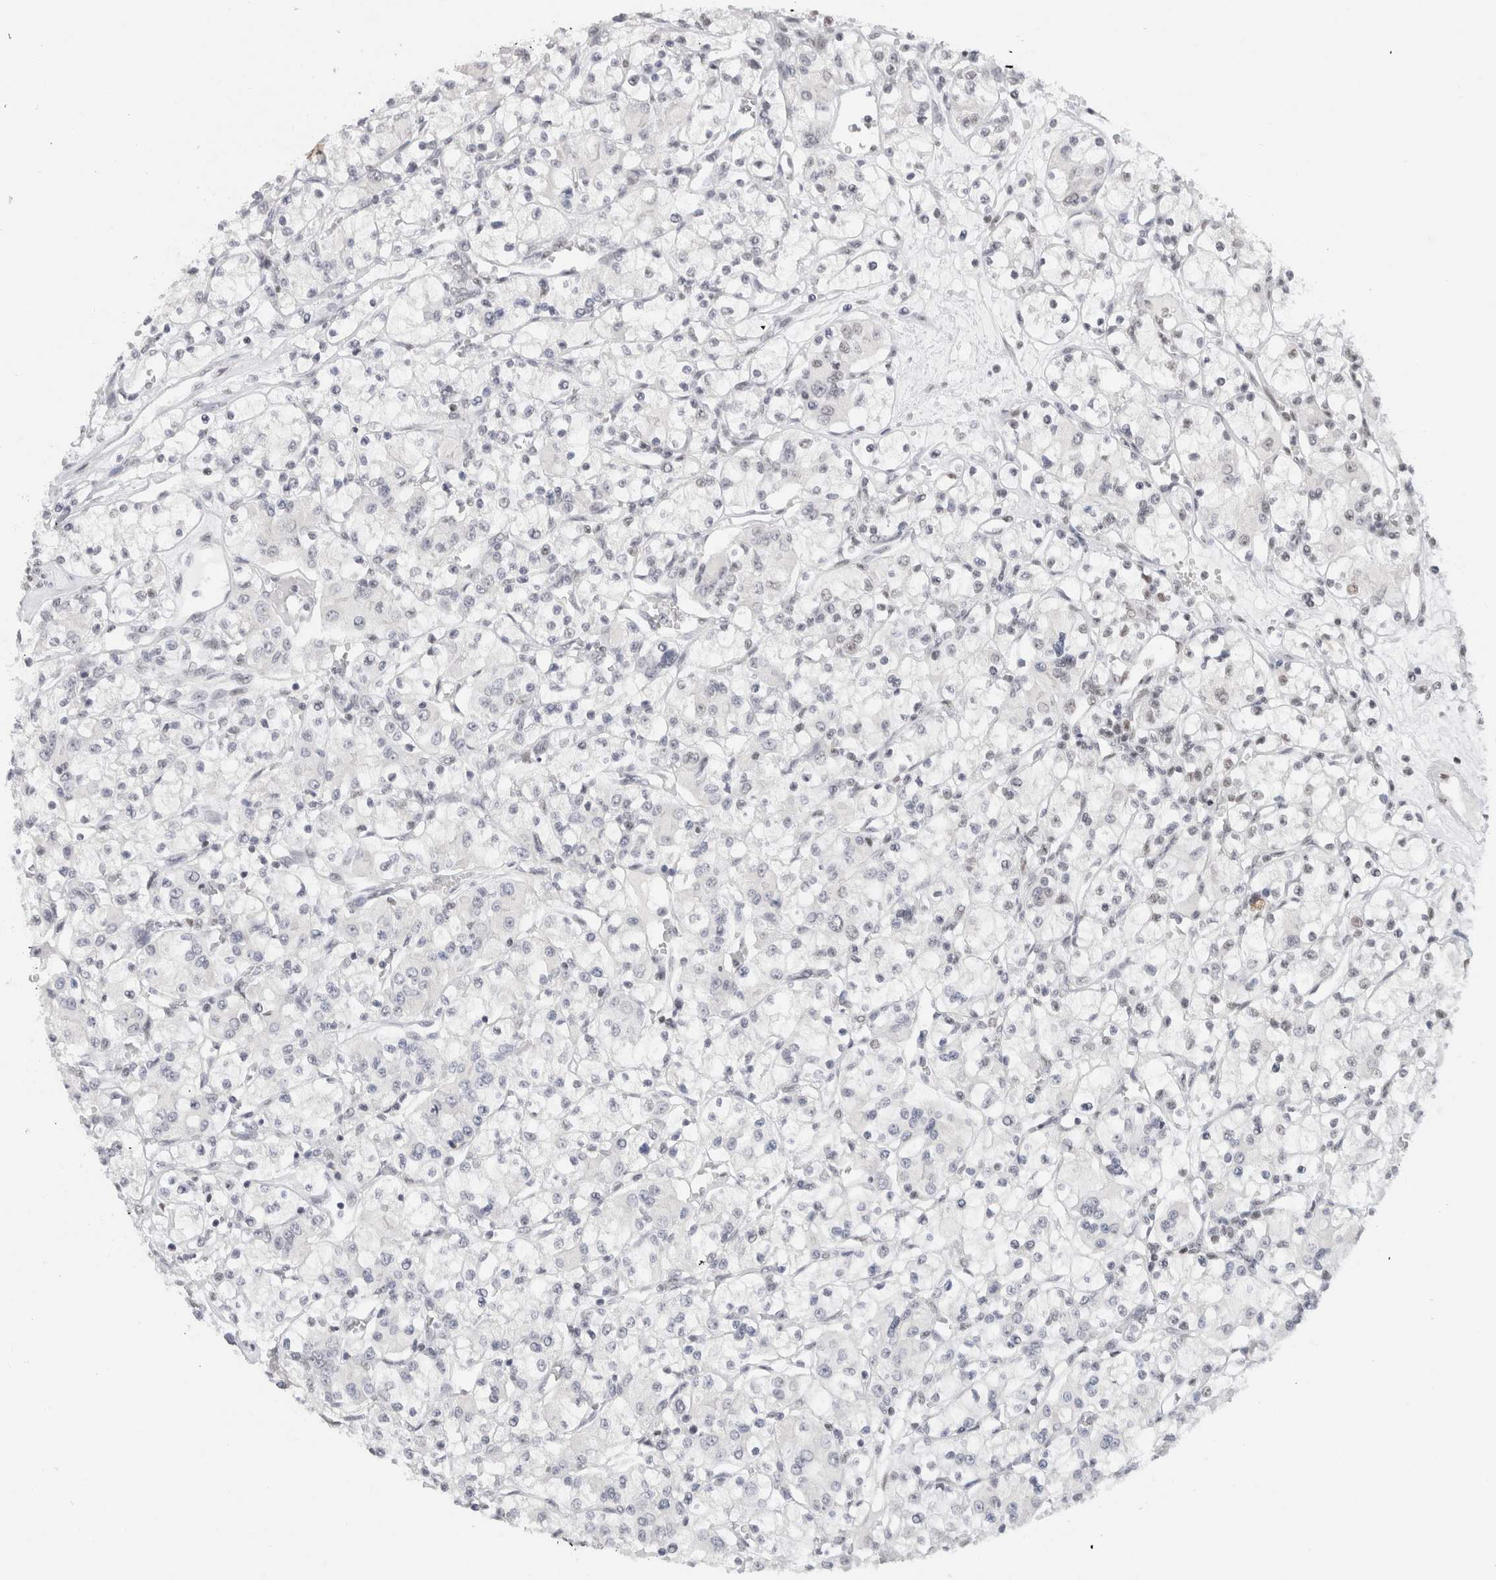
{"staining": {"intensity": "weak", "quantity": "<25%", "location": "nuclear"}, "tissue": "renal cancer", "cell_type": "Tumor cells", "image_type": "cancer", "snomed": [{"axis": "morphology", "description": "Adenocarcinoma, NOS"}, {"axis": "topography", "description": "Kidney"}], "caption": "Adenocarcinoma (renal) stained for a protein using IHC reveals no staining tumor cells.", "gene": "COPS7A", "patient": {"sex": "female", "age": 59}}